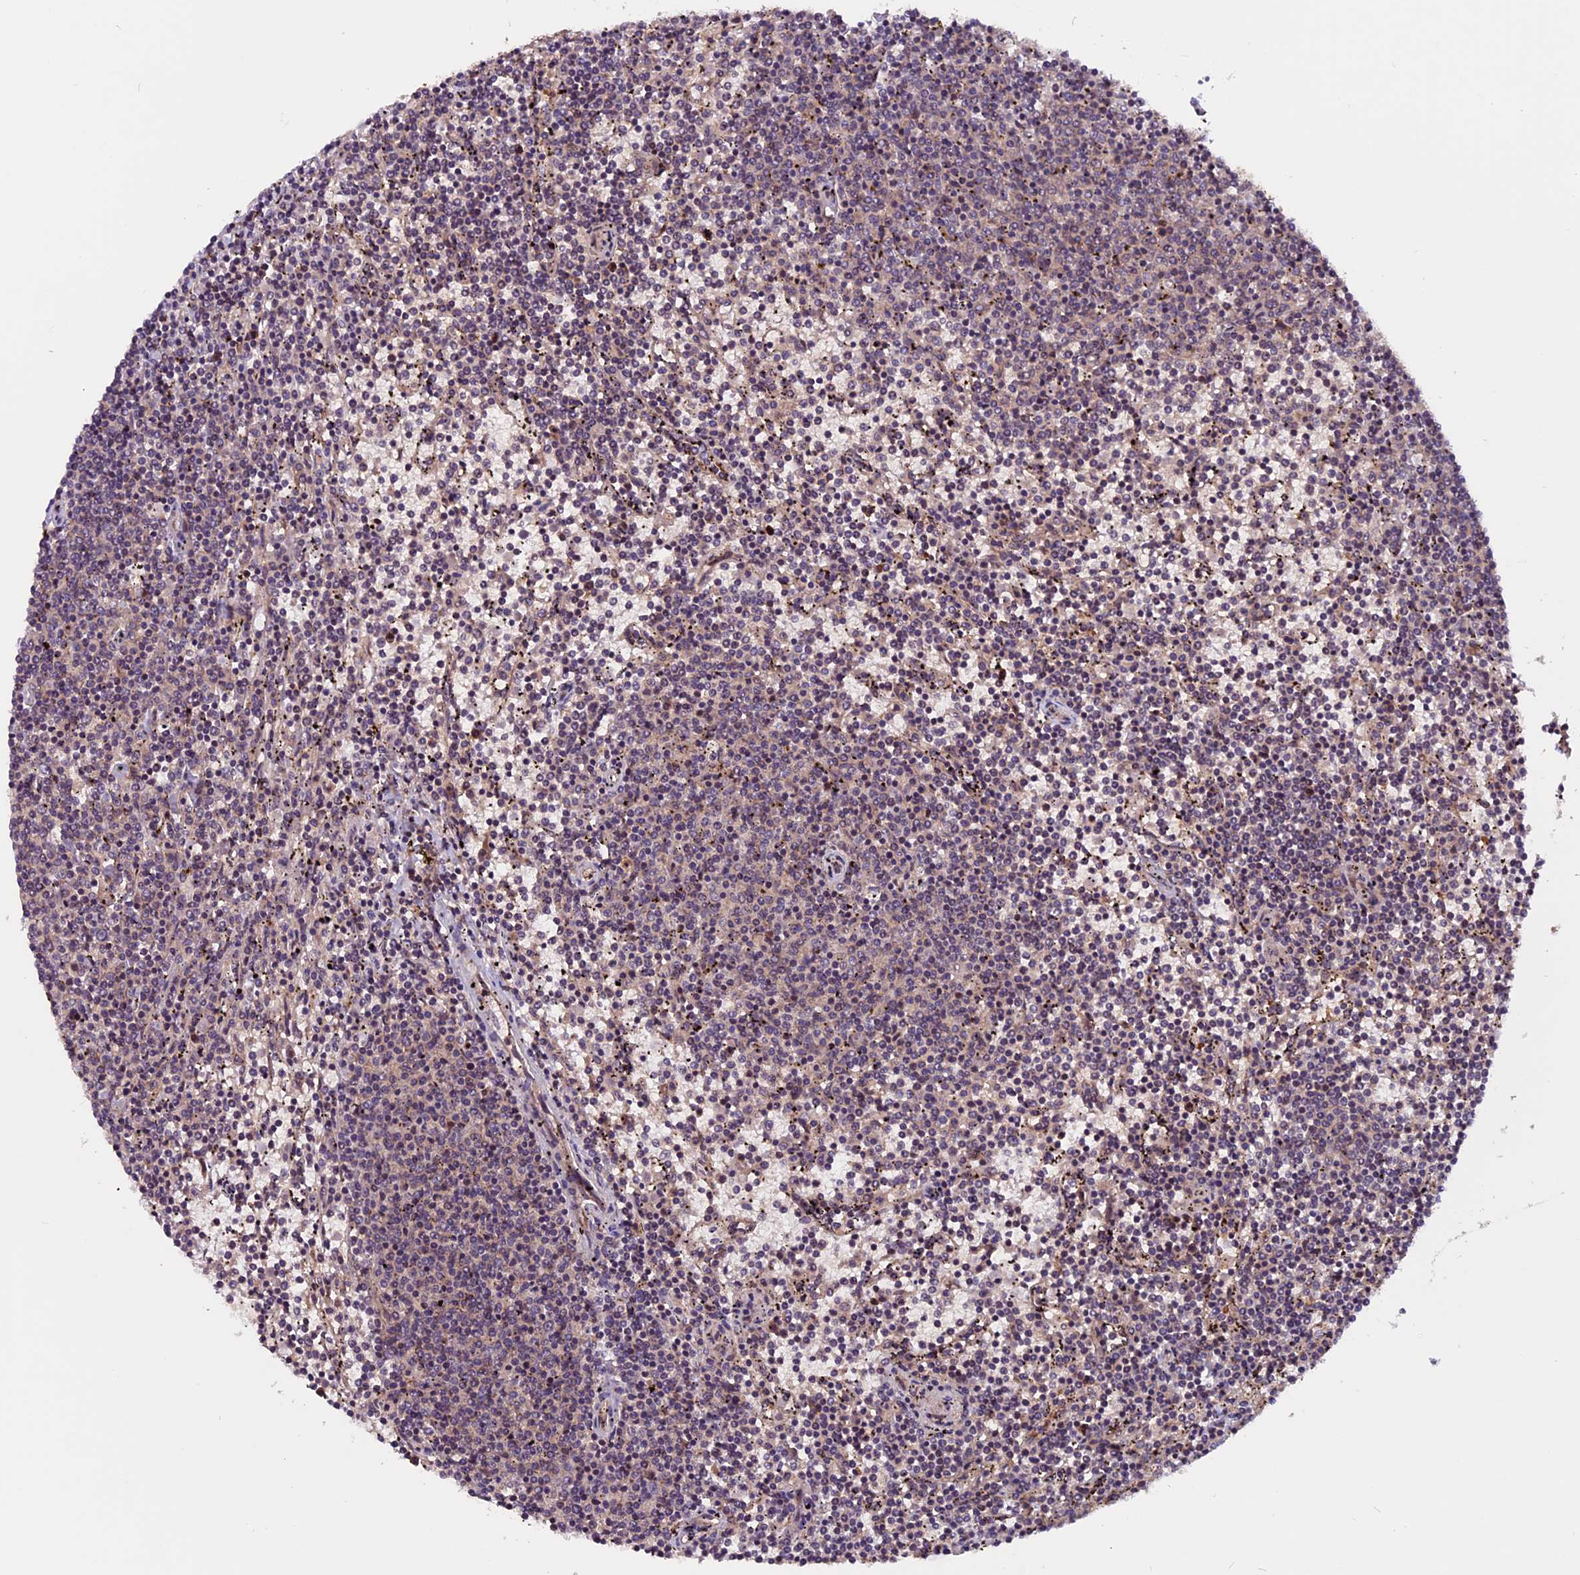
{"staining": {"intensity": "negative", "quantity": "none", "location": "none"}, "tissue": "lymphoma", "cell_type": "Tumor cells", "image_type": "cancer", "snomed": [{"axis": "morphology", "description": "Malignant lymphoma, non-Hodgkin's type, Low grade"}, {"axis": "topography", "description": "Spleen"}], "caption": "Tumor cells show no significant protein staining in low-grade malignant lymphoma, non-Hodgkin's type.", "gene": "ZNF598", "patient": {"sex": "female", "age": 50}}